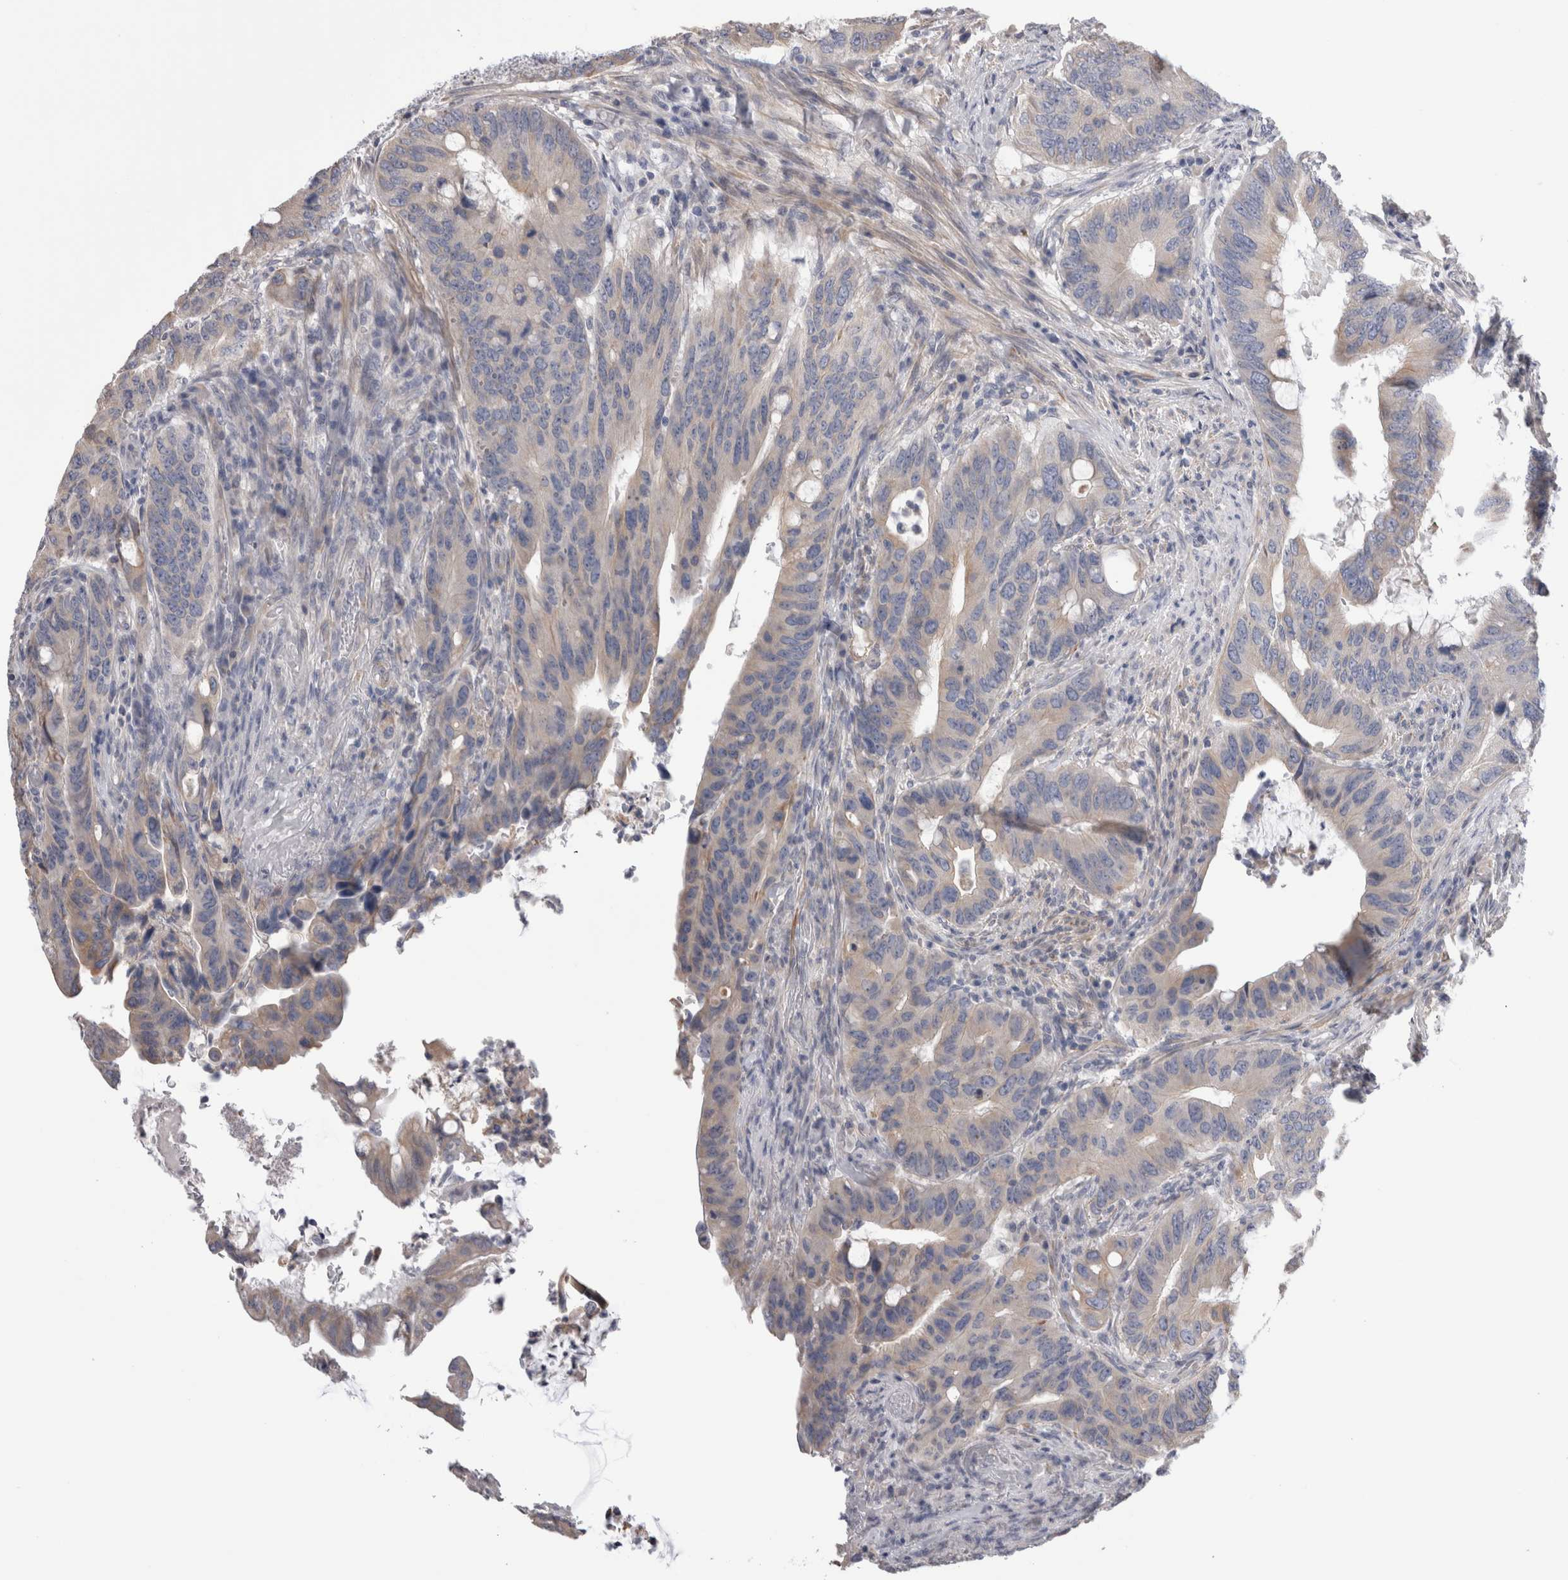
{"staining": {"intensity": "negative", "quantity": "none", "location": "none"}, "tissue": "colorectal cancer", "cell_type": "Tumor cells", "image_type": "cancer", "snomed": [{"axis": "morphology", "description": "Adenocarcinoma, NOS"}, {"axis": "topography", "description": "Colon"}], "caption": "Immunohistochemical staining of human colorectal adenocarcinoma exhibits no significant expression in tumor cells.", "gene": "SMAP2", "patient": {"sex": "male", "age": 71}}